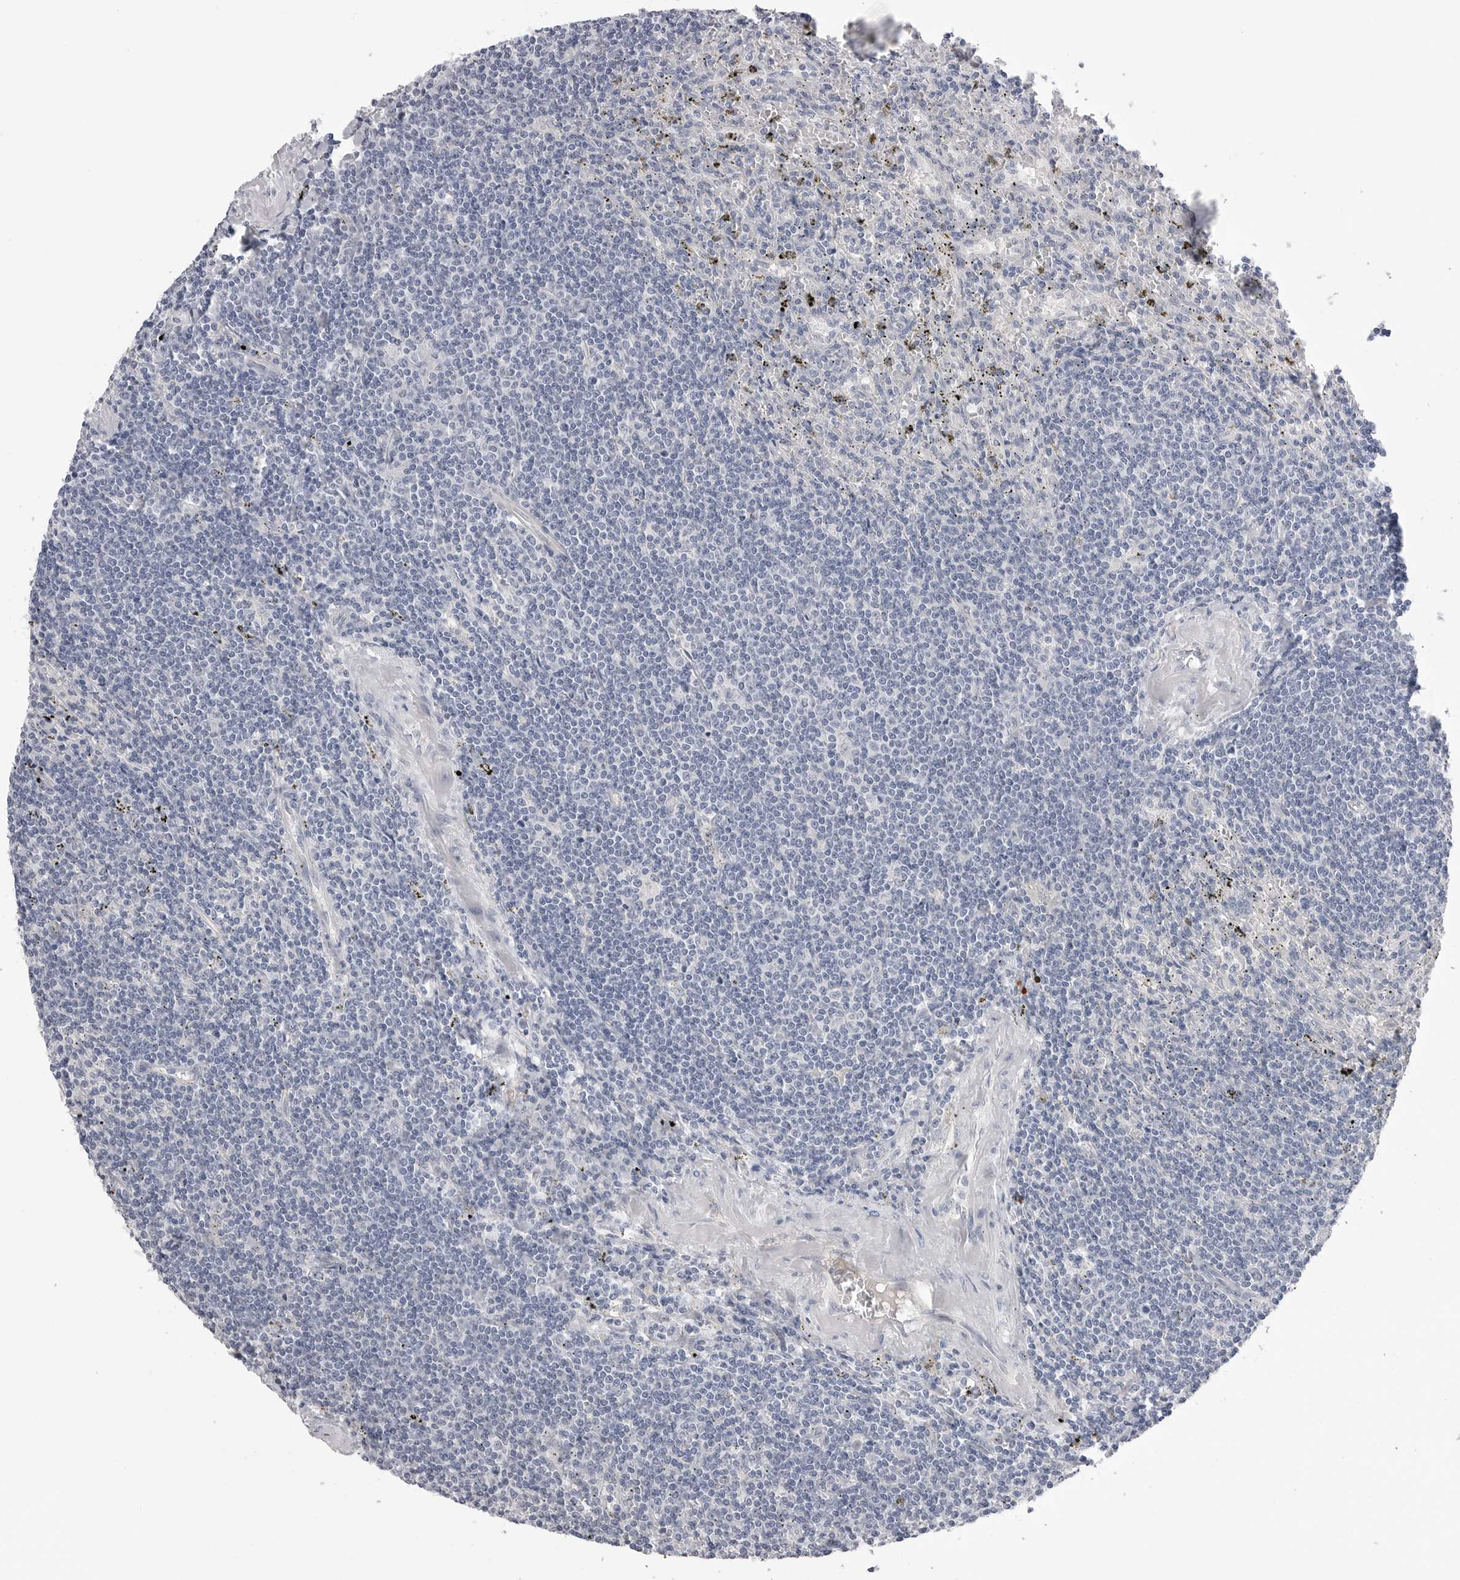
{"staining": {"intensity": "negative", "quantity": "none", "location": "none"}, "tissue": "lymphoma", "cell_type": "Tumor cells", "image_type": "cancer", "snomed": [{"axis": "morphology", "description": "Malignant lymphoma, non-Hodgkin's type, Low grade"}, {"axis": "topography", "description": "Spleen"}], "caption": "Micrograph shows no significant protein expression in tumor cells of low-grade malignant lymphoma, non-Hodgkin's type.", "gene": "DLGAP3", "patient": {"sex": "male", "age": 76}}